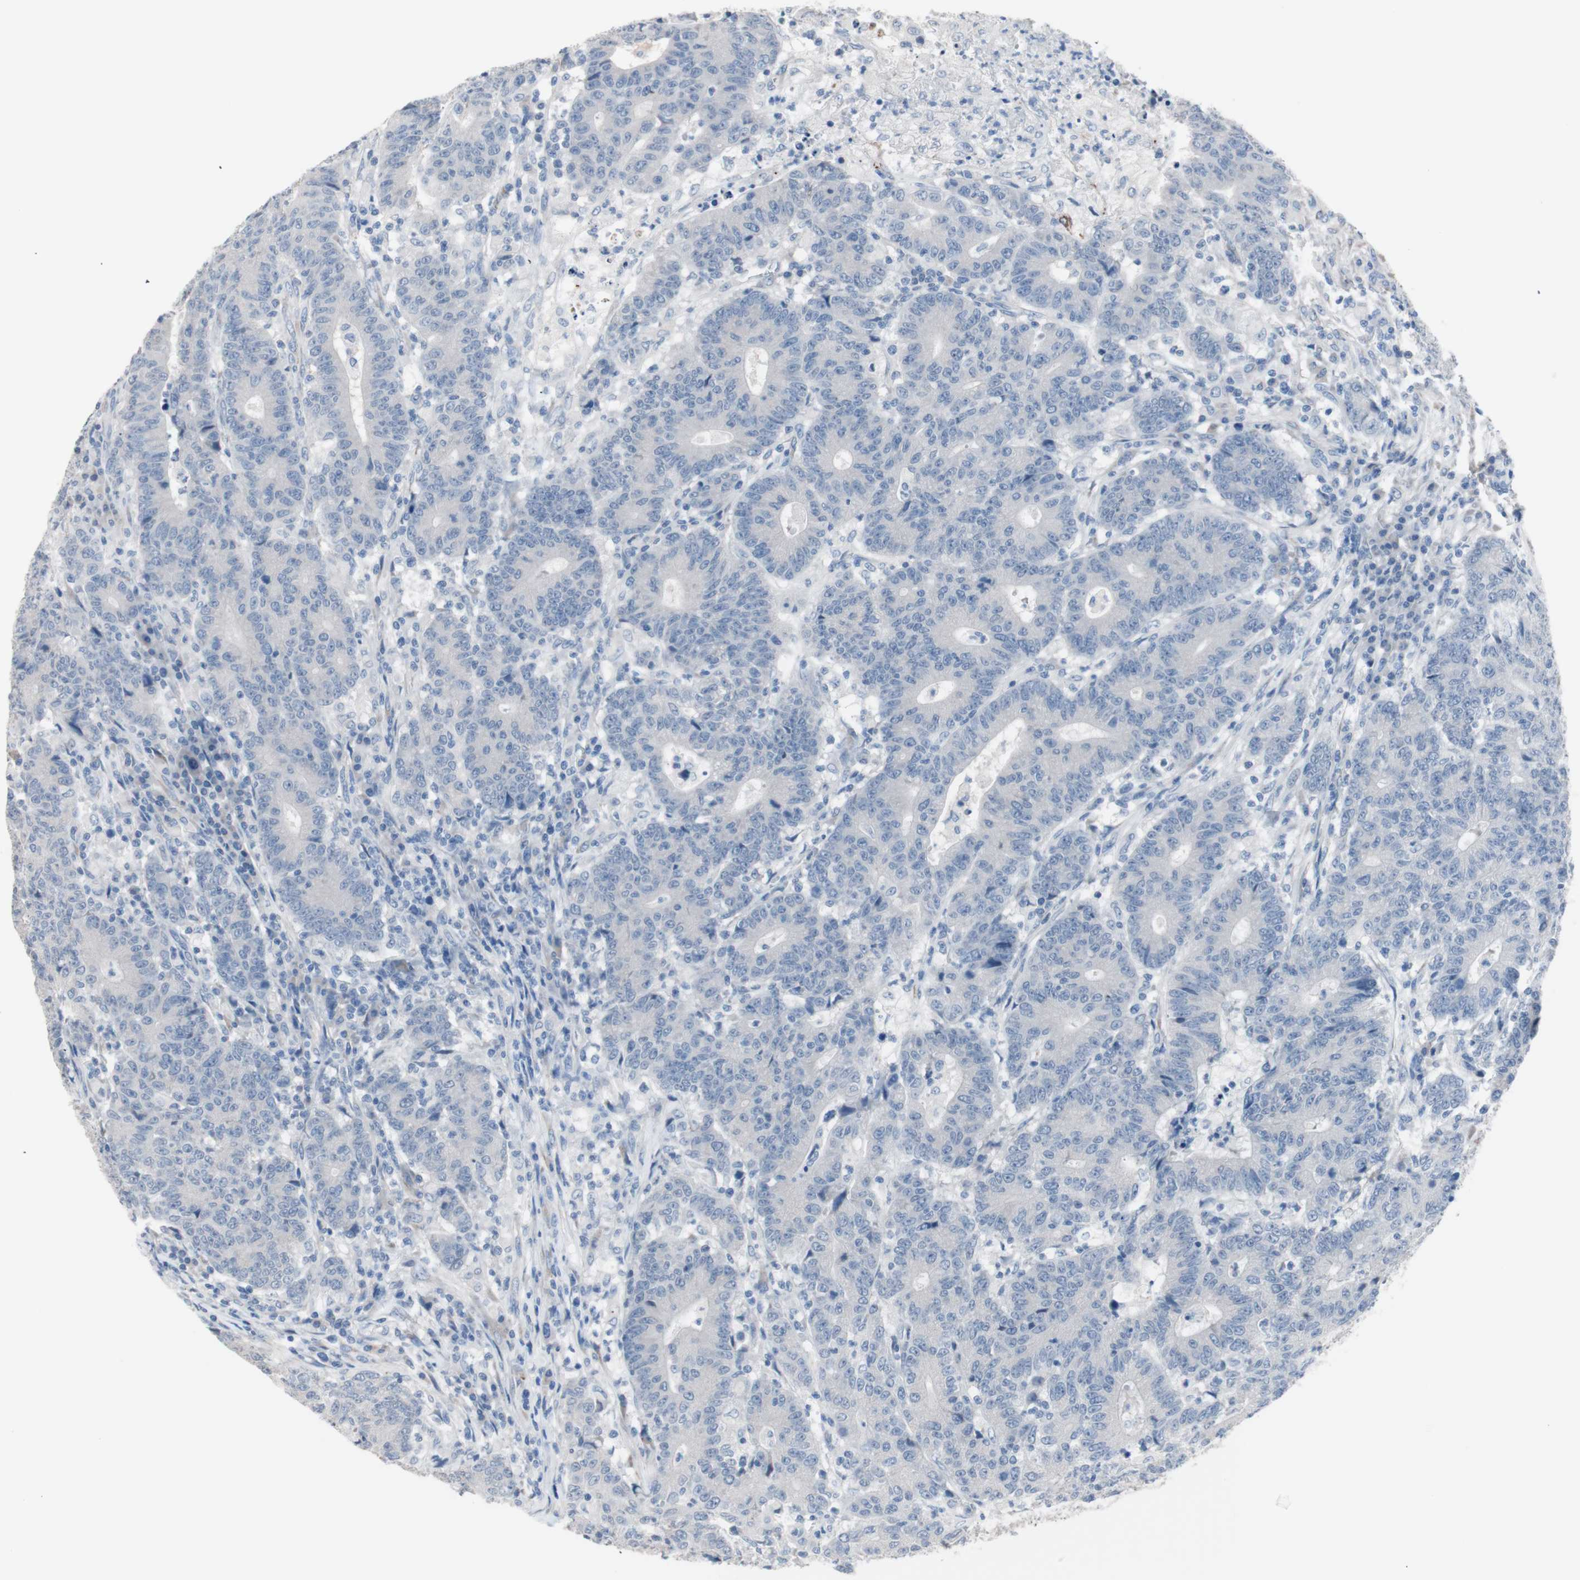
{"staining": {"intensity": "negative", "quantity": "none", "location": "none"}, "tissue": "colorectal cancer", "cell_type": "Tumor cells", "image_type": "cancer", "snomed": [{"axis": "morphology", "description": "Normal tissue, NOS"}, {"axis": "morphology", "description": "Adenocarcinoma, NOS"}, {"axis": "topography", "description": "Colon"}], "caption": "An immunohistochemistry image of colorectal adenocarcinoma is shown. There is no staining in tumor cells of colorectal adenocarcinoma.", "gene": "ULBP1", "patient": {"sex": "female", "age": 75}}